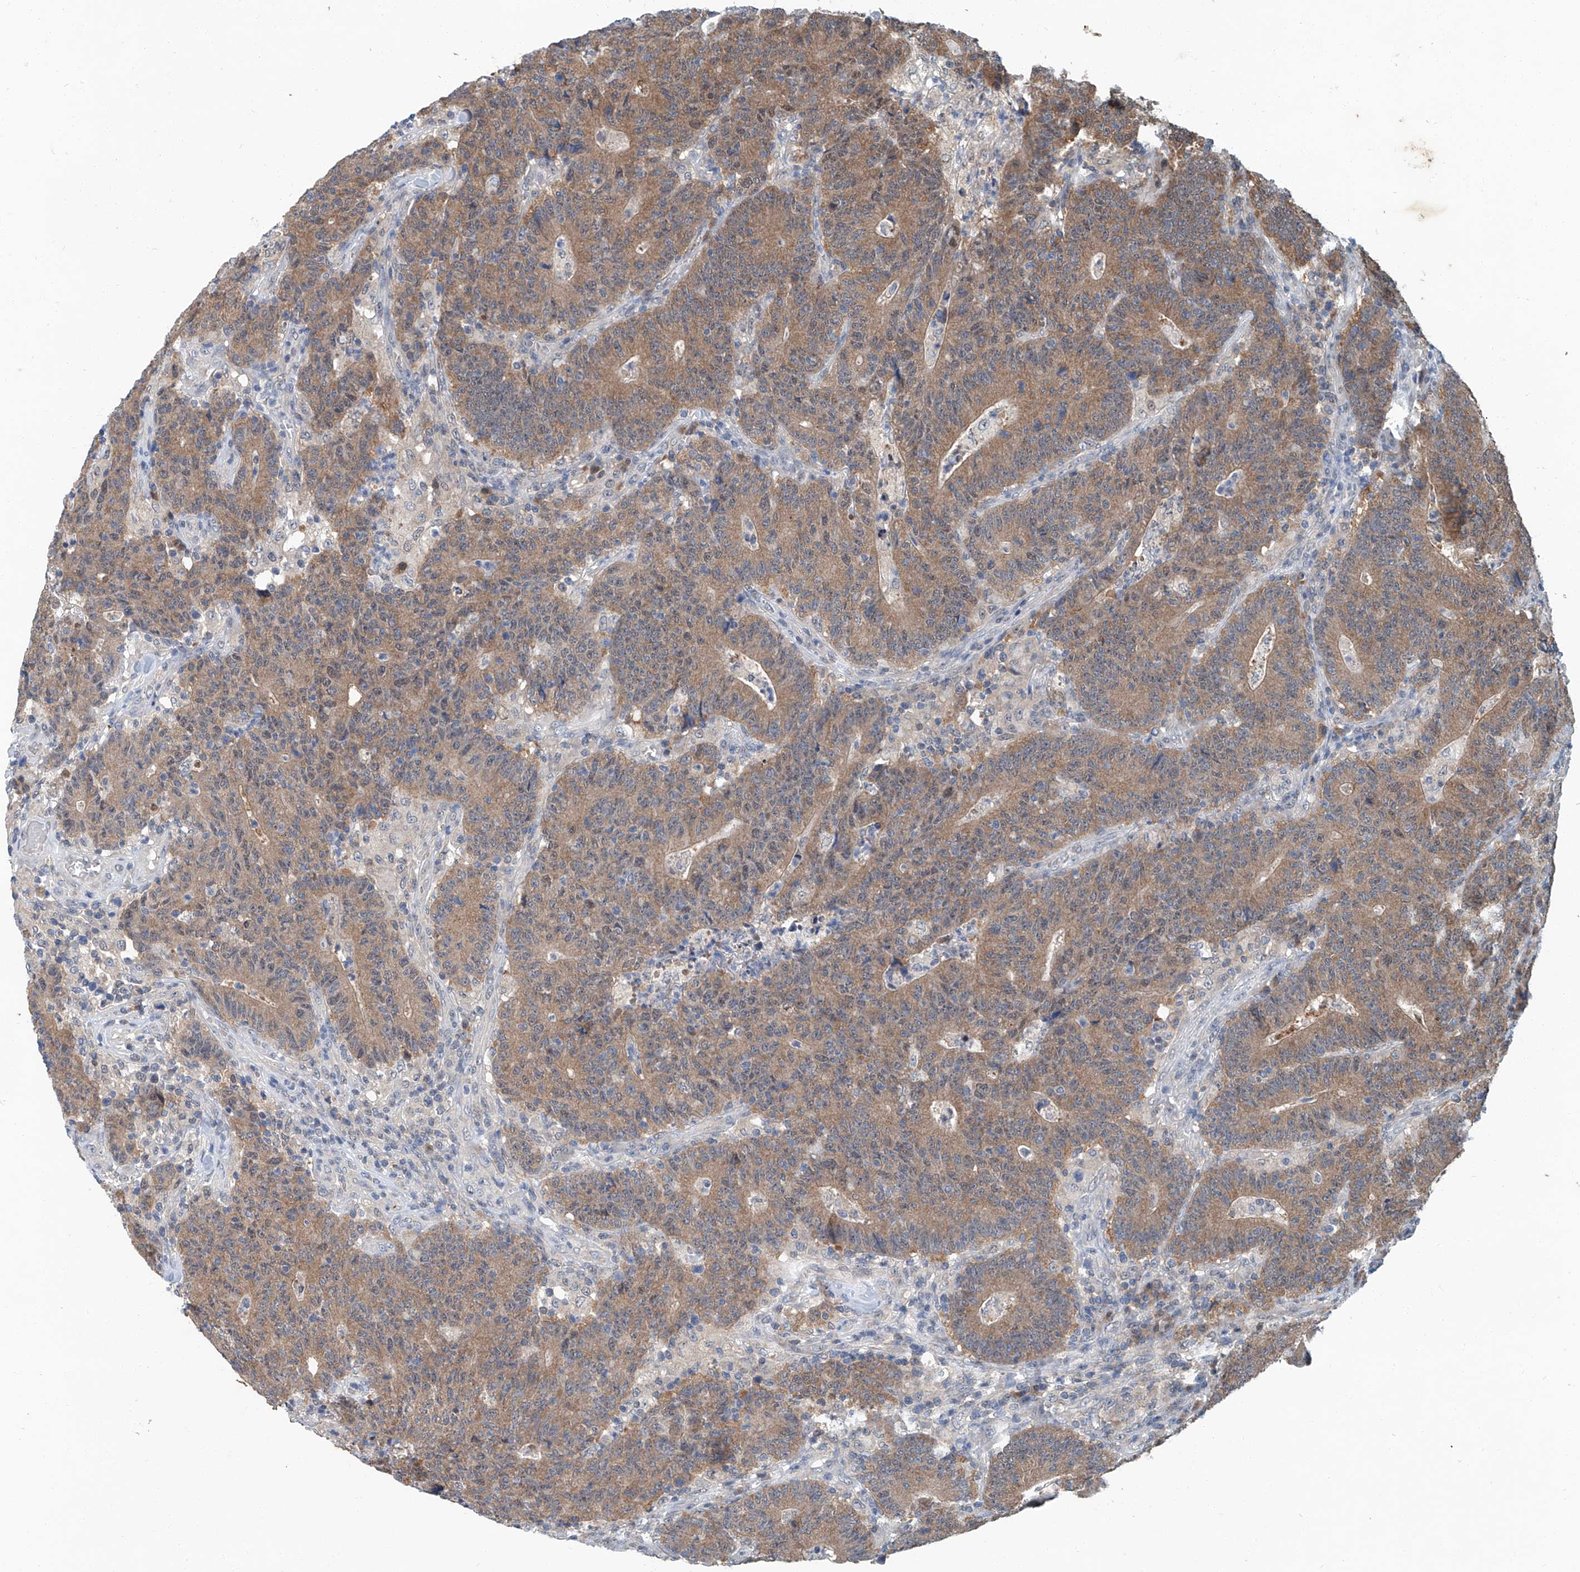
{"staining": {"intensity": "moderate", "quantity": ">75%", "location": "cytoplasmic/membranous"}, "tissue": "colorectal cancer", "cell_type": "Tumor cells", "image_type": "cancer", "snomed": [{"axis": "morphology", "description": "Normal tissue, NOS"}, {"axis": "morphology", "description": "Adenocarcinoma, NOS"}, {"axis": "topography", "description": "Colon"}], "caption": "DAB immunohistochemical staining of adenocarcinoma (colorectal) shows moderate cytoplasmic/membranous protein staining in approximately >75% of tumor cells.", "gene": "CLK1", "patient": {"sex": "female", "age": 75}}